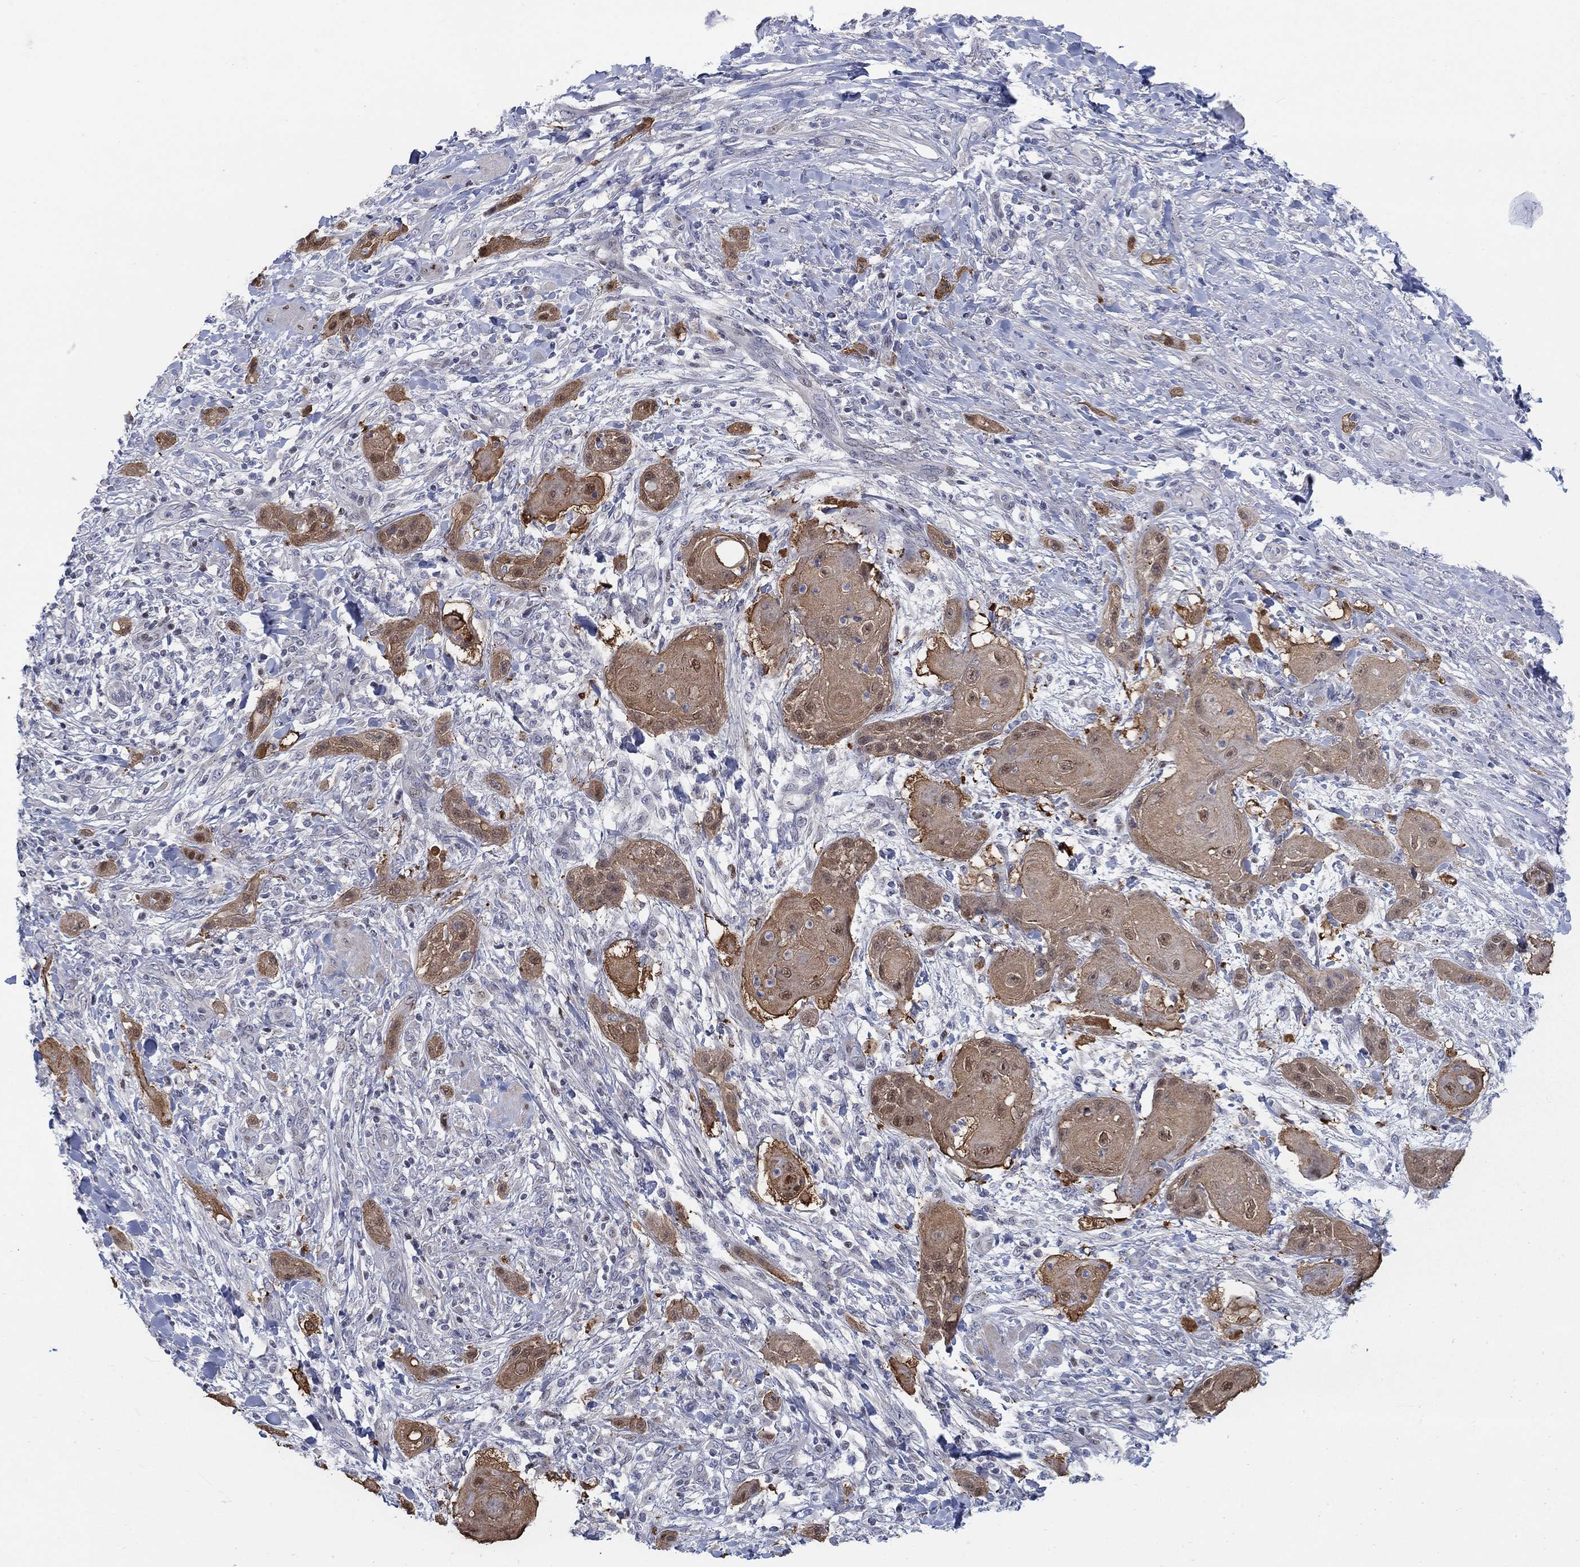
{"staining": {"intensity": "moderate", "quantity": ">75%", "location": "cytoplasmic/membranous"}, "tissue": "skin cancer", "cell_type": "Tumor cells", "image_type": "cancer", "snomed": [{"axis": "morphology", "description": "Squamous cell carcinoma, NOS"}, {"axis": "topography", "description": "Skin"}], "caption": "Immunohistochemical staining of human skin squamous cell carcinoma reveals medium levels of moderate cytoplasmic/membranous staining in about >75% of tumor cells.", "gene": "MYO3A", "patient": {"sex": "male", "age": 62}}